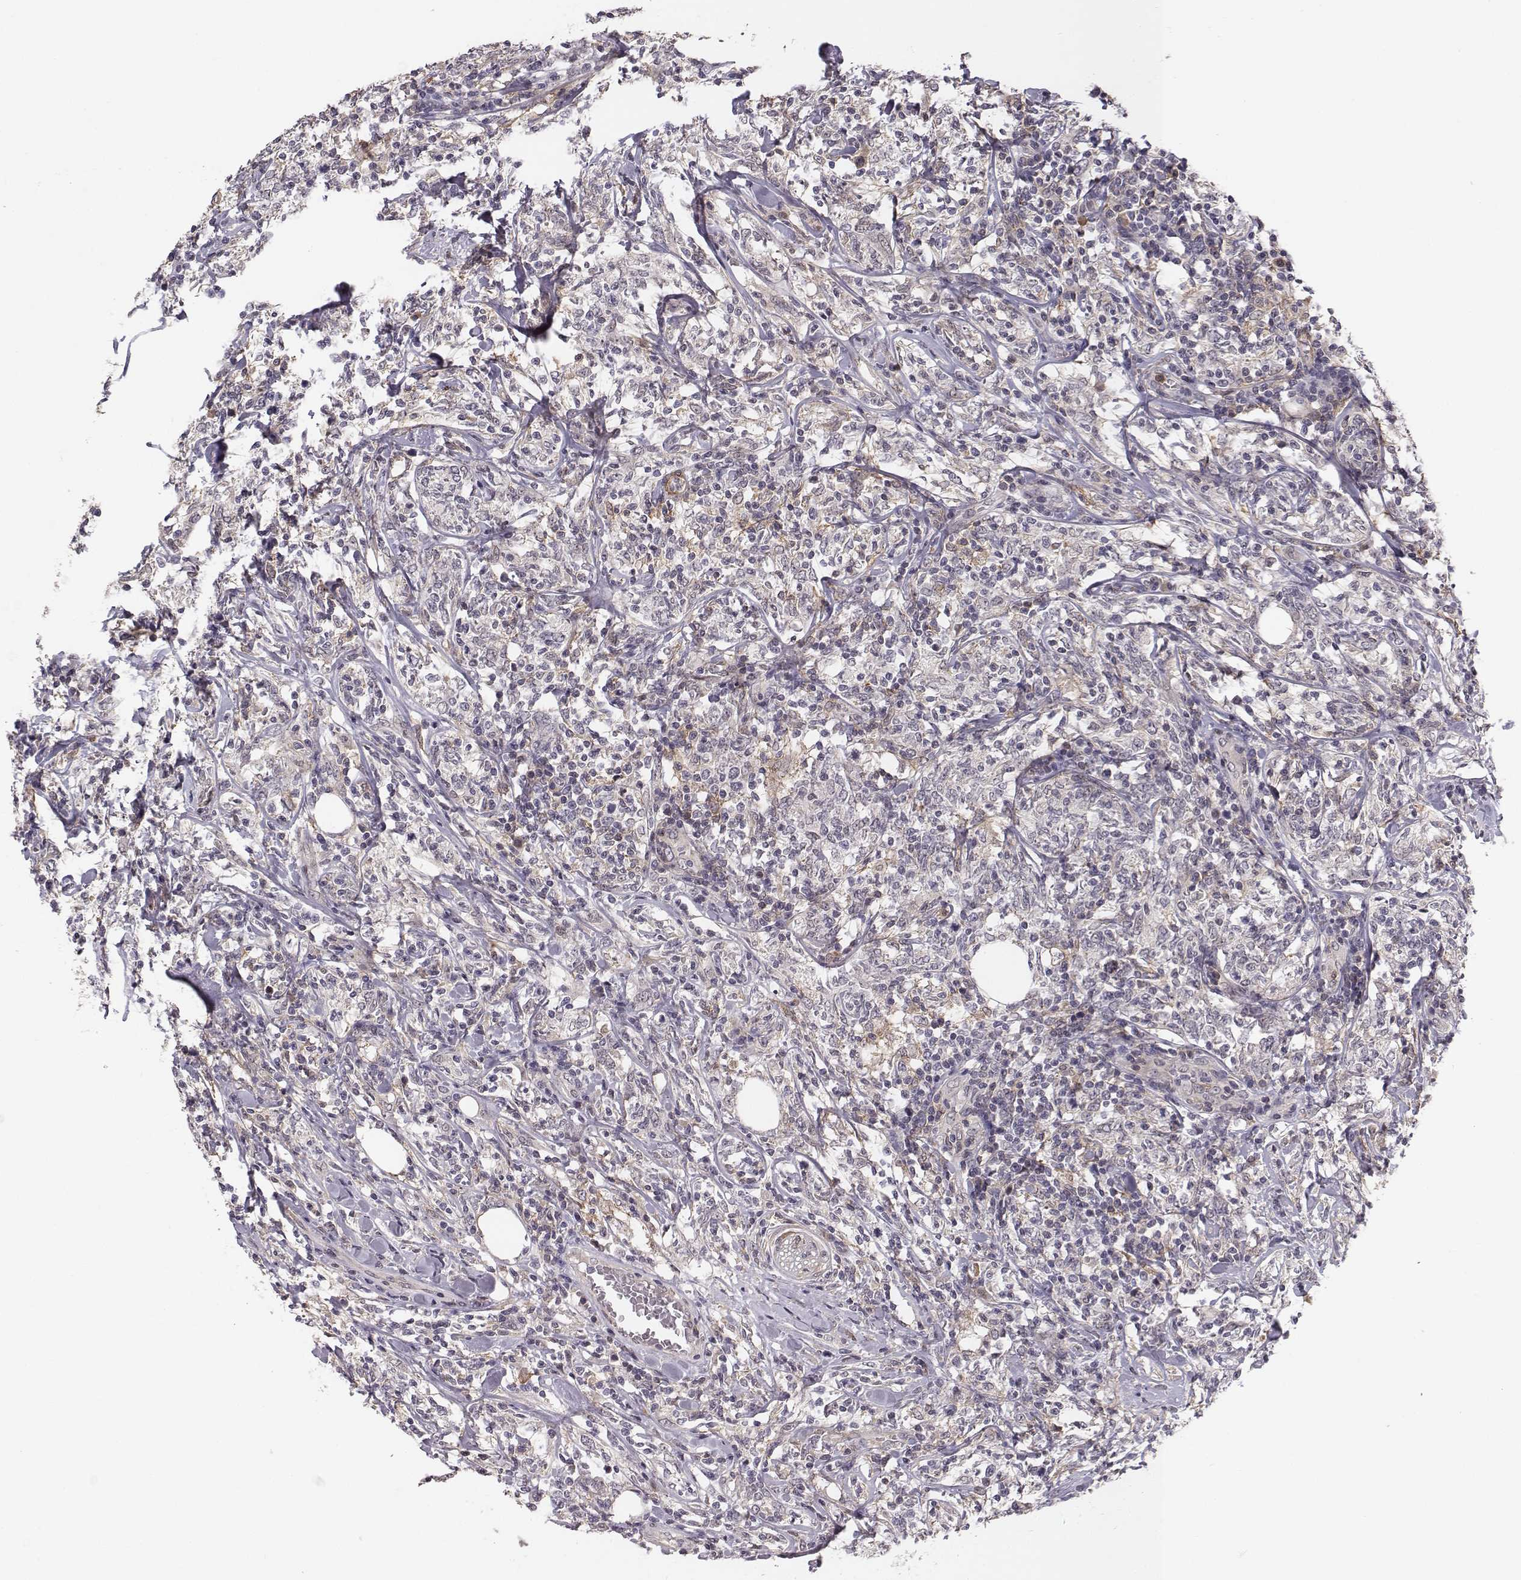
{"staining": {"intensity": "weak", "quantity": "25%-75%", "location": "cytoplasmic/membranous"}, "tissue": "lymphoma", "cell_type": "Tumor cells", "image_type": "cancer", "snomed": [{"axis": "morphology", "description": "Malignant lymphoma, non-Hodgkin's type, High grade"}, {"axis": "topography", "description": "Lymph node"}], "caption": "Immunohistochemistry (IHC) (DAB) staining of malignant lymphoma, non-Hodgkin's type (high-grade) shows weak cytoplasmic/membranous protein expression in about 25%-75% of tumor cells.", "gene": "PLEKHG3", "patient": {"sex": "female", "age": 84}}